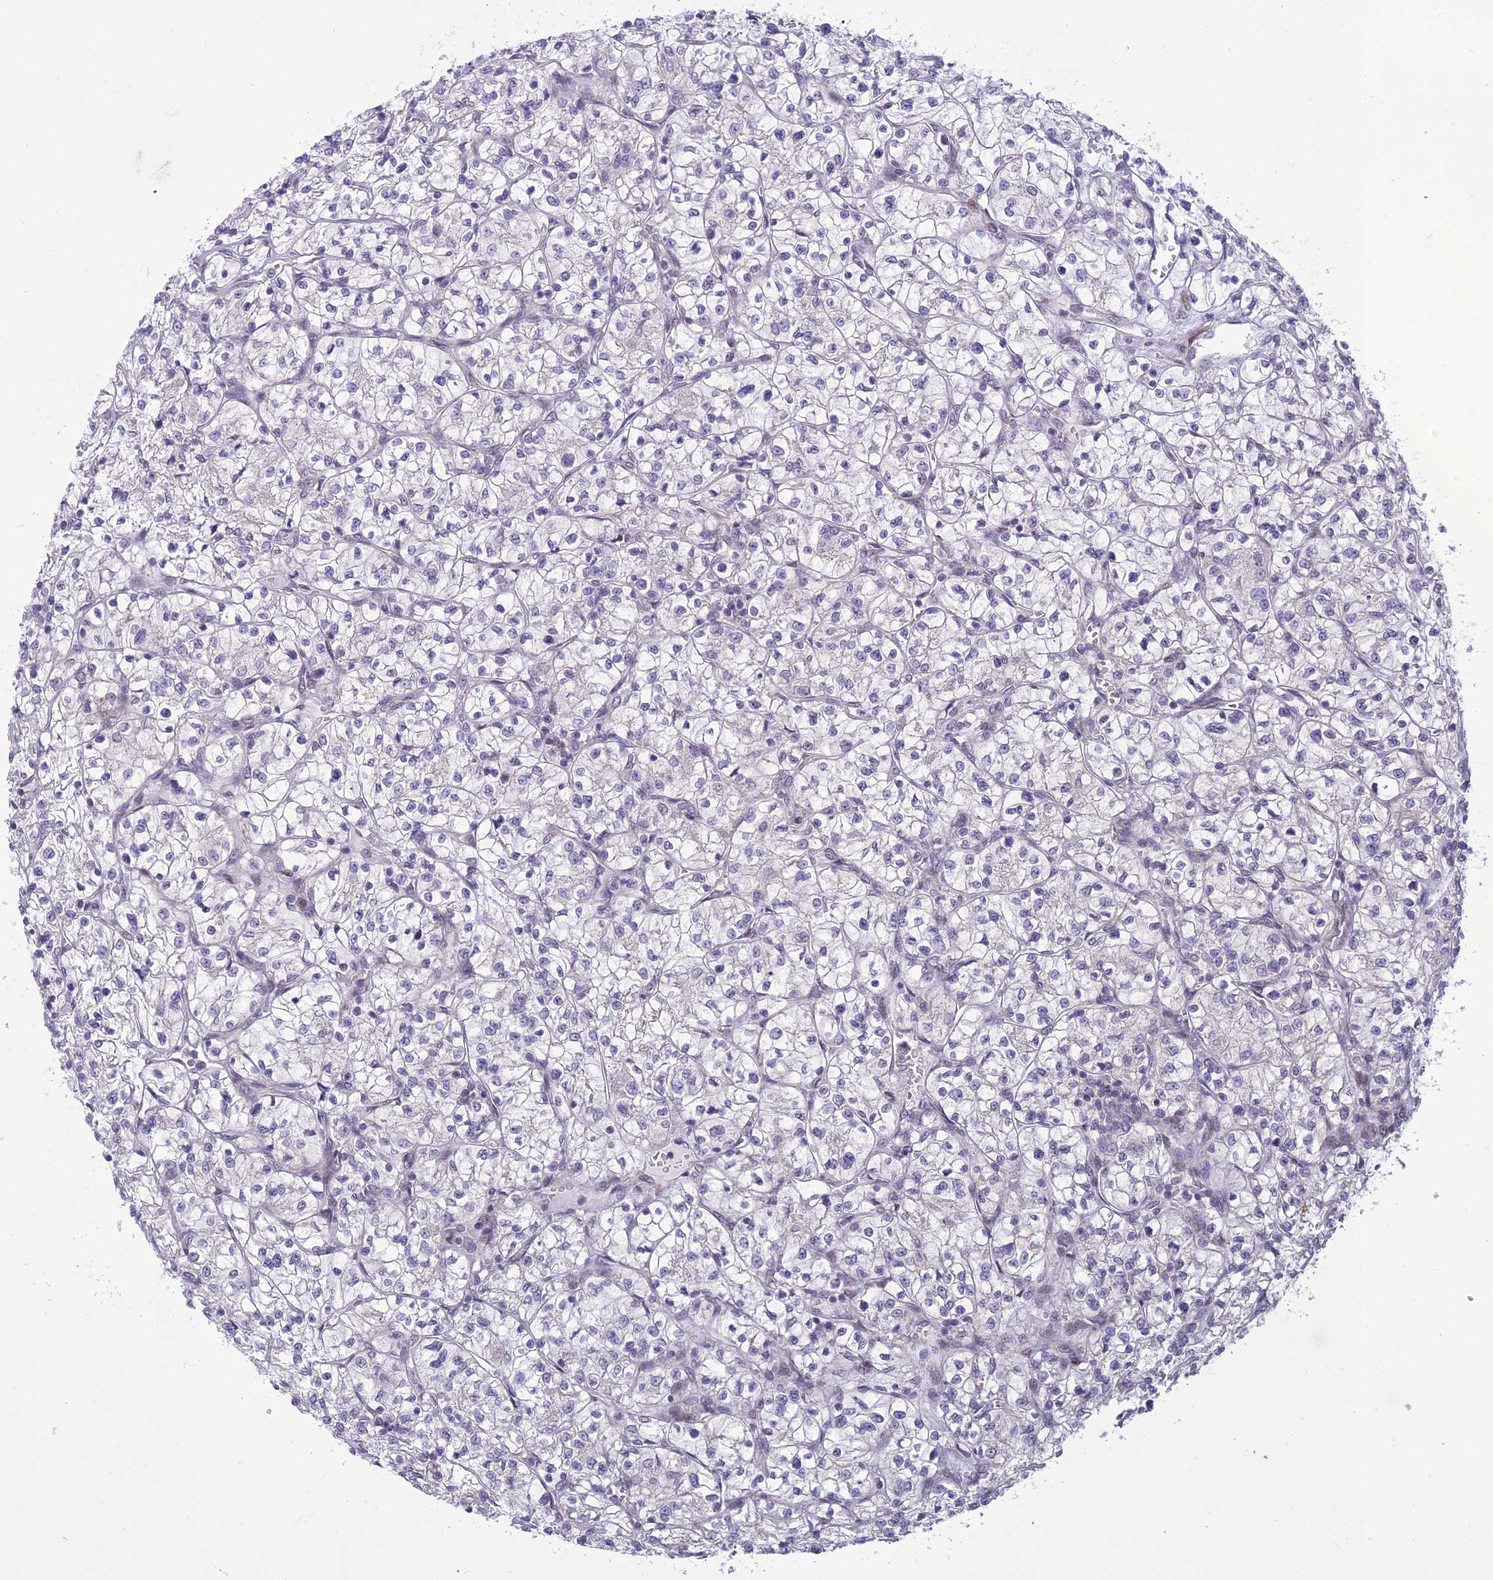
{"staining": {"intensity": "negative", "quantity": "none", "location": "none"}, "tissue": "renal cancer", "cell_type": "Tumor cells", "image_type": "cancer", "snomed": [{"axis": "morphology", "description": "Adenocarcinoma, NOS"}, {"axis": "topography", "description": "Kidney"}], "caption": "High magnification brightfield microscopy of renal cancer (adenocarcinoma) stained with DAB (brown) and counterstained with hematoxylin (blue): tumor cells show no significant staining.", "gene": "DTX2", "patient": {"sex": "female", "age": 64}}